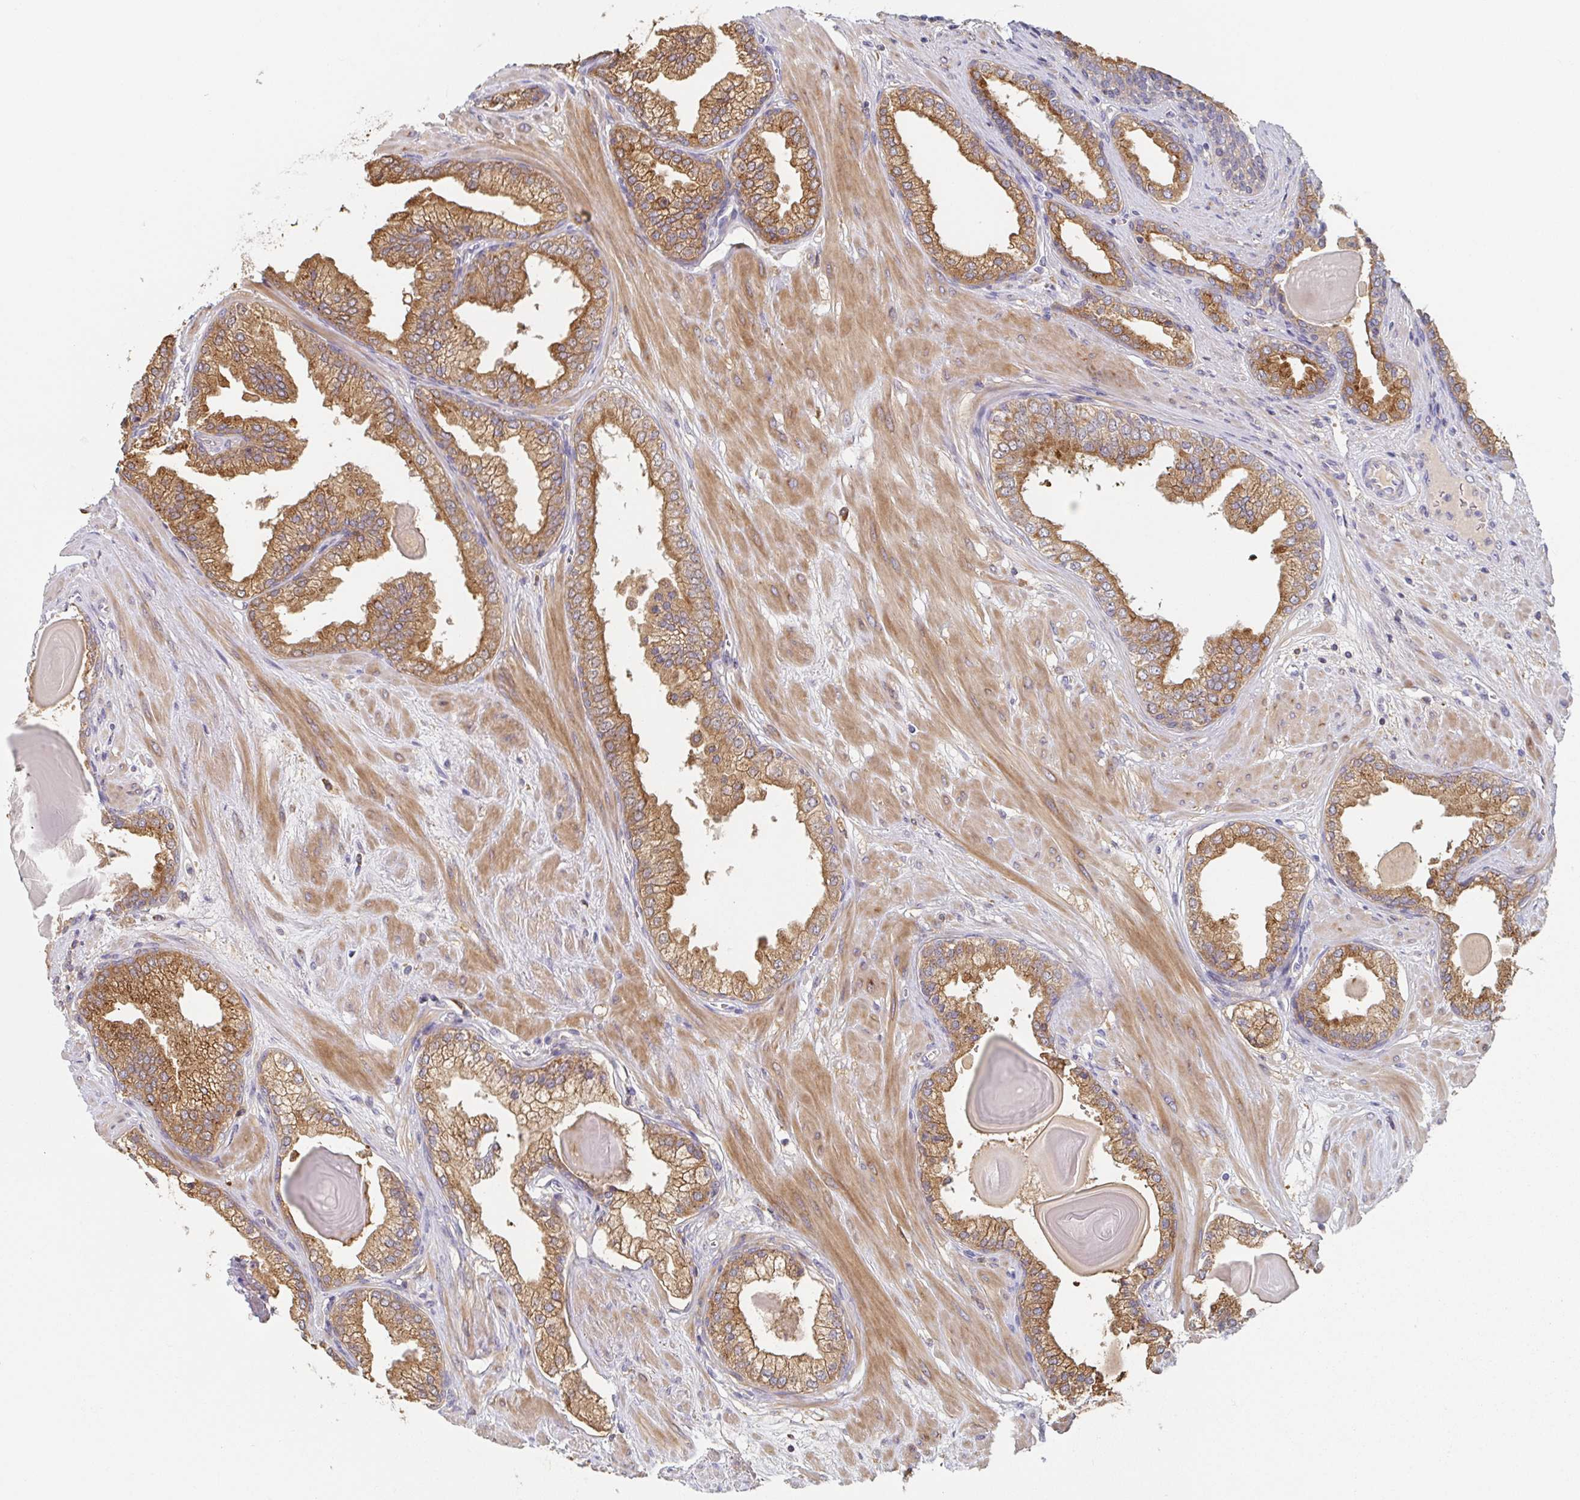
{"staining": {"intensity": "moderate", "quantity": ">75%", "location": "cytoplasmic/membranous"}, "tissue": "prostate cancer", "cell_type": "Tumor cells", "image_type": "cancer", "snomed": [{"axis": "morphology", "description": "Adenocarcinoma, Low grade"}, {"axis": "topography", "description": "Prostate"}], "caption": "IHC image of neoplastic tissue: human prostate low-grade adenocarcinoma stained using immunohistochemistry (IHC) shows medium levels of moderate protein expression localized specifically in the cytoplasmic/membranous of tumor cells, appearing as a cytoplasmic/membranous brown color.", "gene": "TUFT1", "patient": {"sex": "male", "age": 64}}